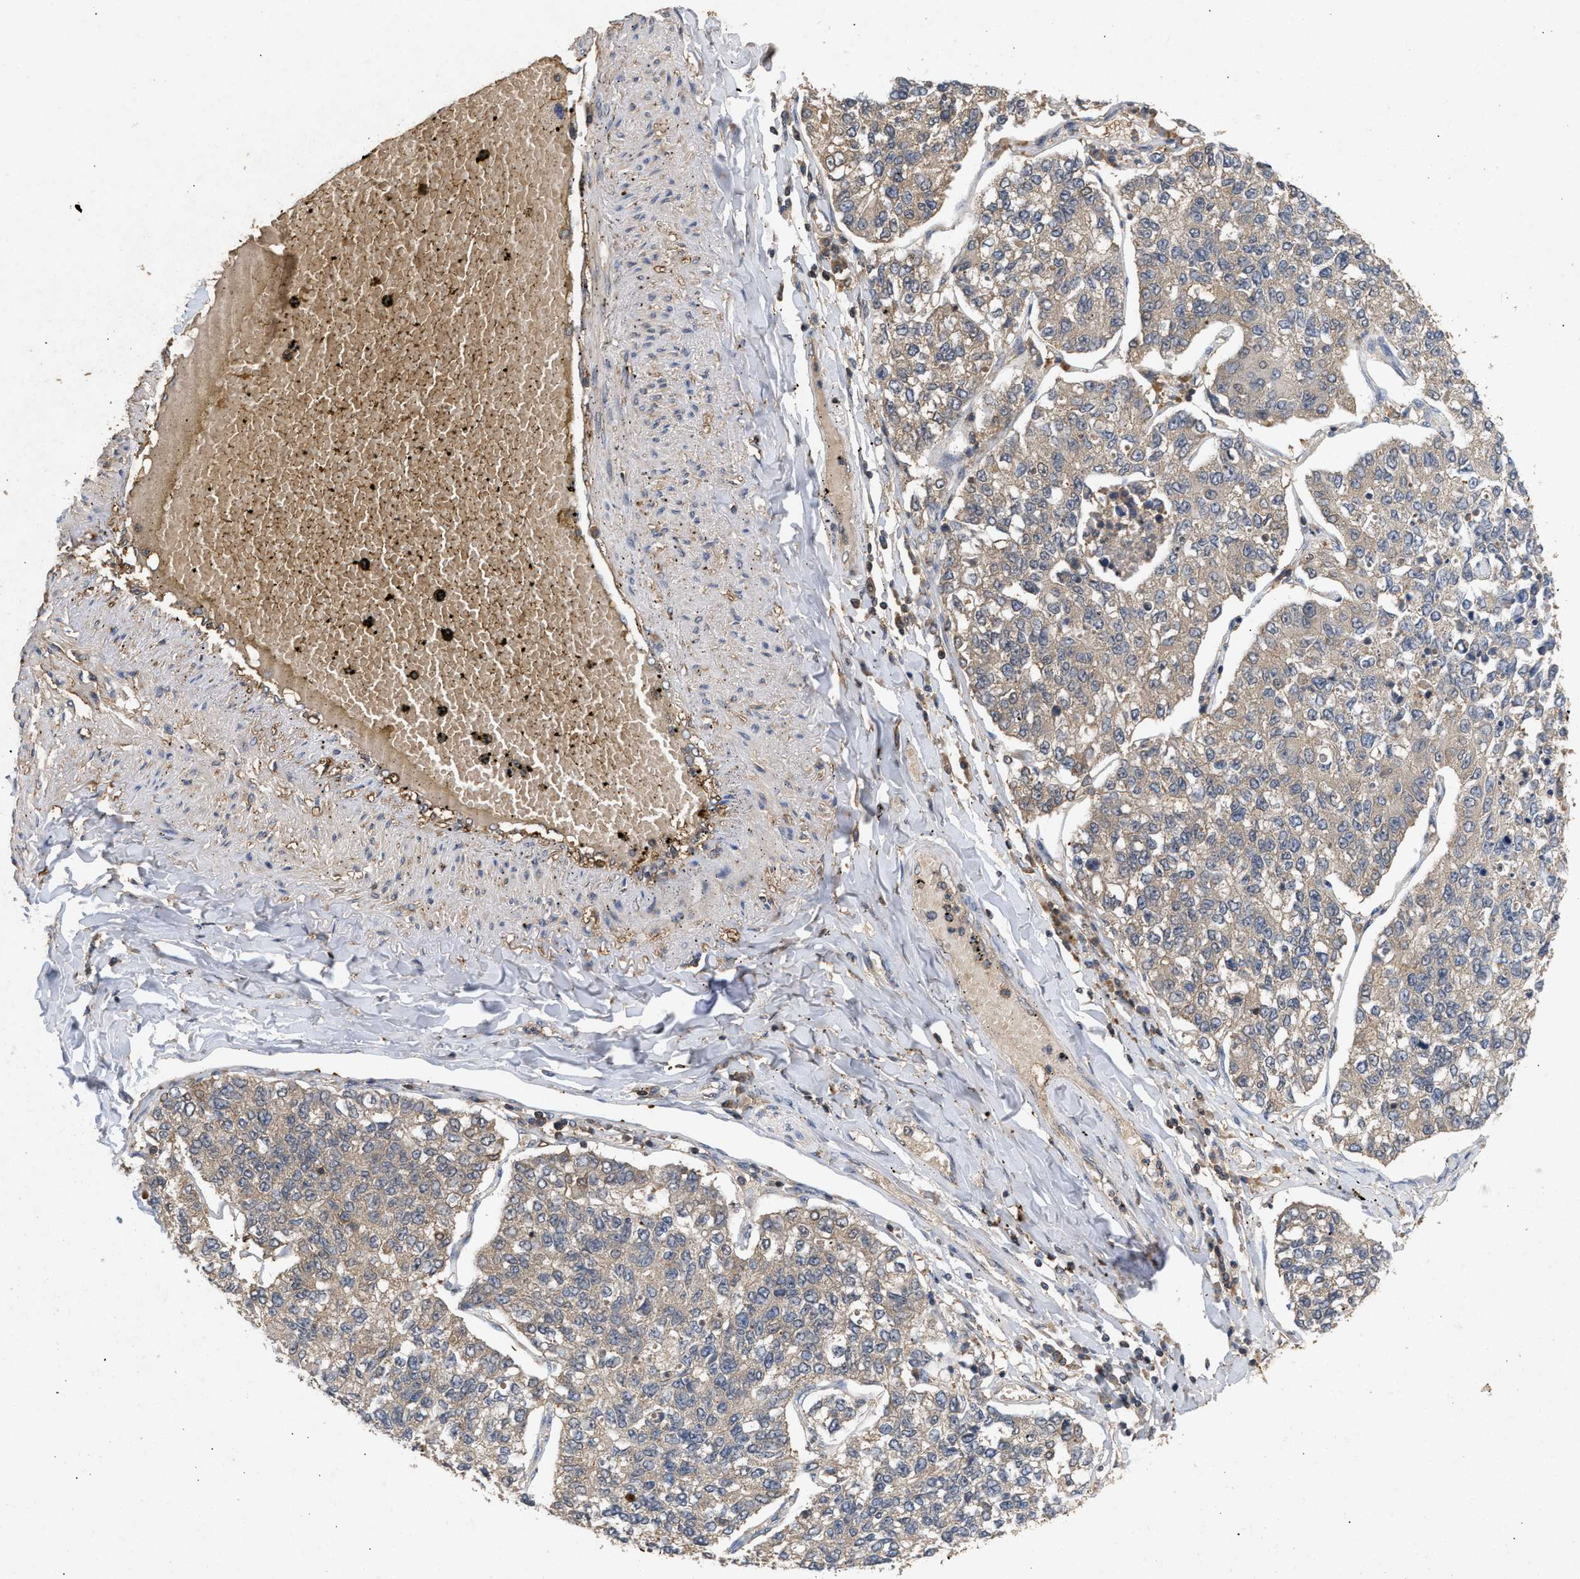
{"staining": {"intensity": "weak", "quantity": "25%-75%", "location": "cytoplasmic/membranous"}, "tissue": "lung cancer", "cell_type": "Tumor cells", "image_type": "cancer", "snomed": [{"axis": "morphology", "description": "Adenocarcinoma, NOS"}, {"axis": "topography", "description": "Lung"}], "caption": "A high-resolution photomicrograph shows immunohistochemistry (IHC) staining of adenocarcinoma (lung), which exhibits weak cytoplasmic/membranous staining in about 25%-75% of tumor cells. Ihc stains the protein in brown and the nuclei are stained blue.", "gene": "FITM1", "patient": {"sex": "male", "age": 49}}